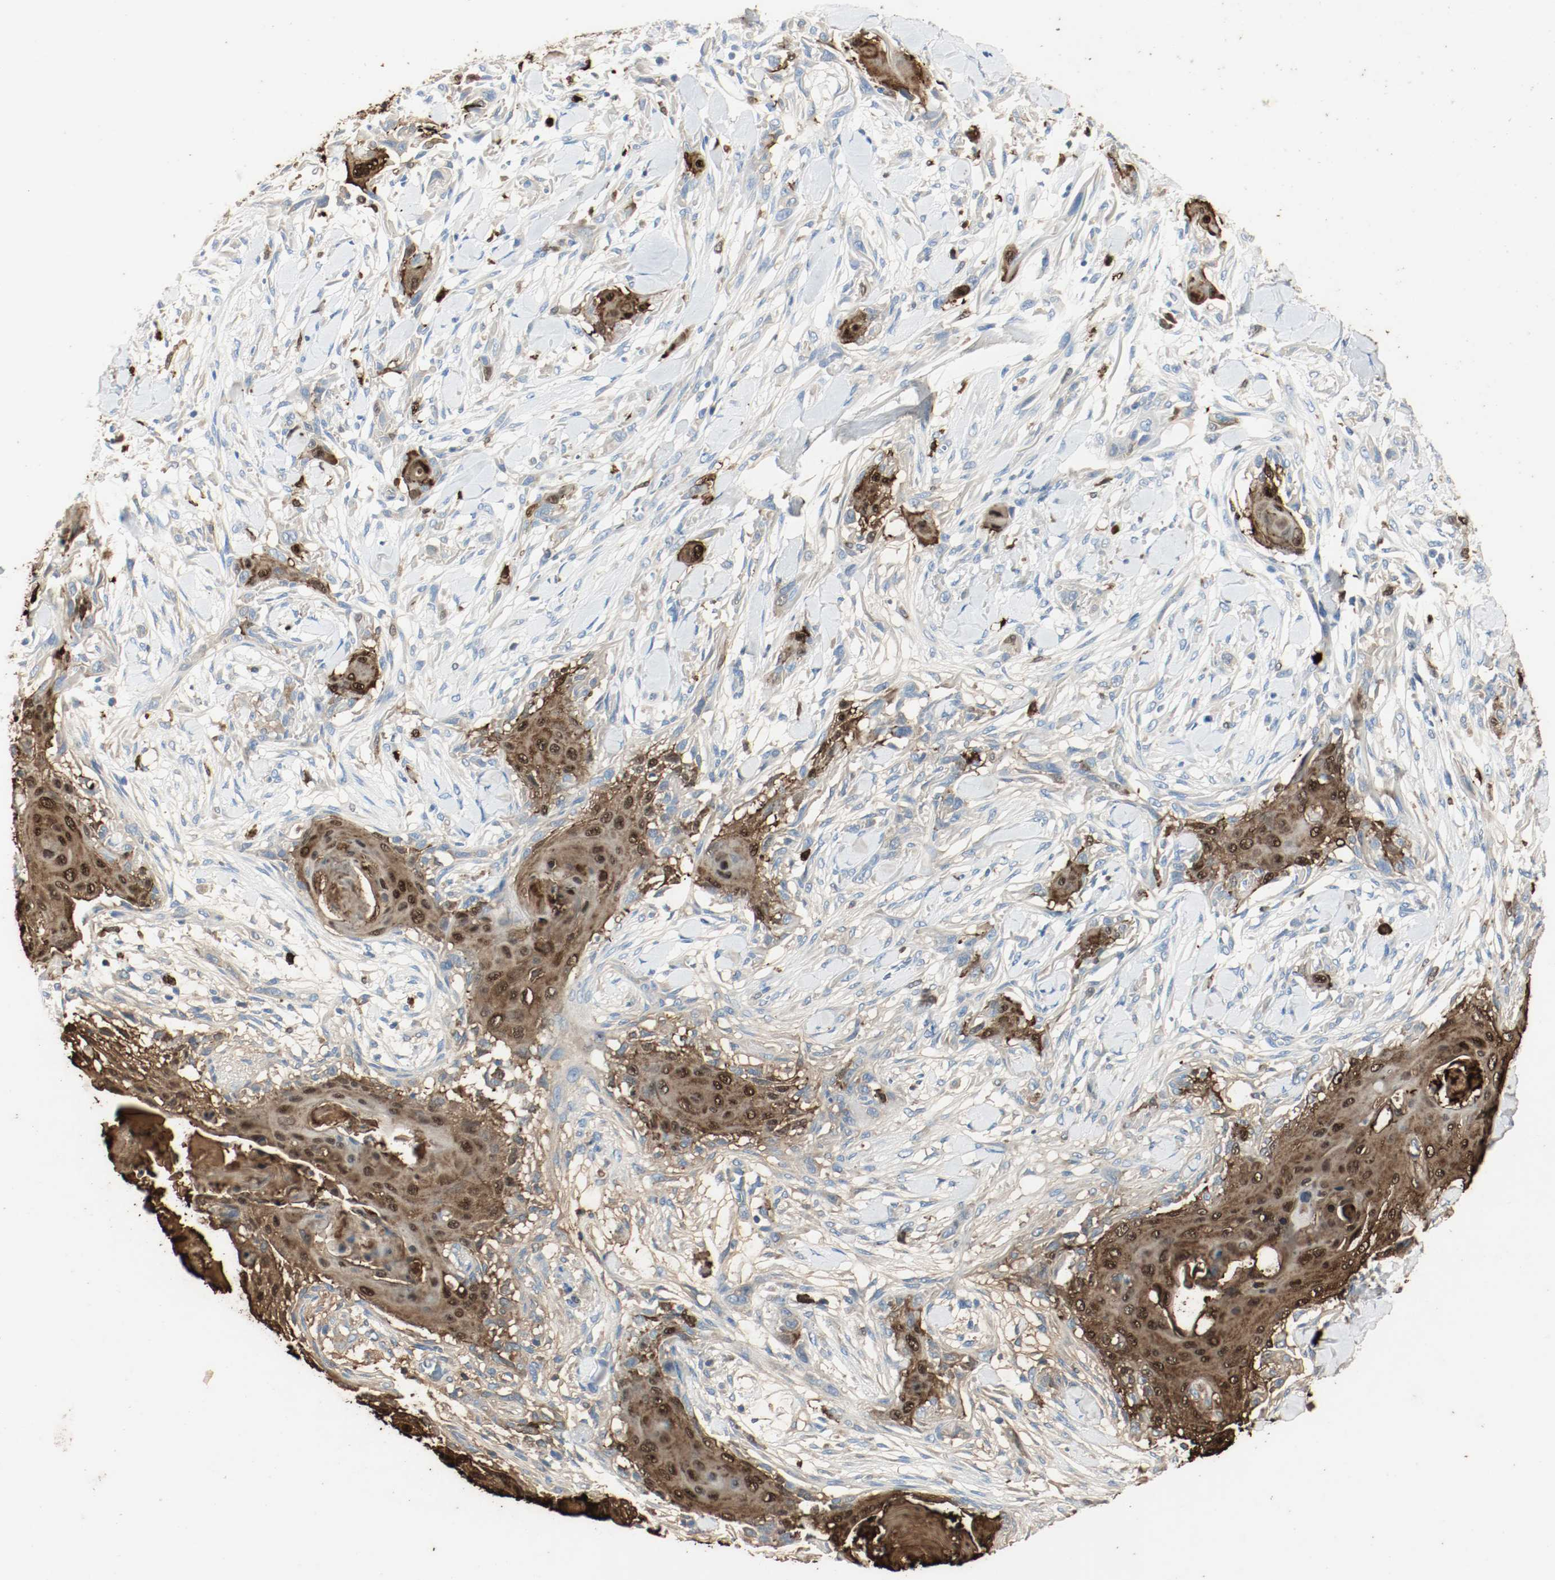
{"staining": {"intensity": "strong", "quantity": "25%-75%", "location": "cytoplasmic/membranous"}, "tissue": "skin cancer", "cell_type": "Tumor cells", "image_type": "cancer", "snomed": [{"axis": "morphology", "description": "Squamous cell carcinoma, NOS"}, {"axis": "topography", "description": "Skin"}], "caption": "A brown stain shows strong cytoplasmic/membranous staining of a protein in human squamous cell carcinoma (skin) tumor cells. (Stains: DAB (3,3'-diaminobenzidine) in brown, nuclei in blue, Microscopy: brightfield microscopy at high magnification).", "gene": "S100A9", "patient": {"sex": "female", "age": 59}}